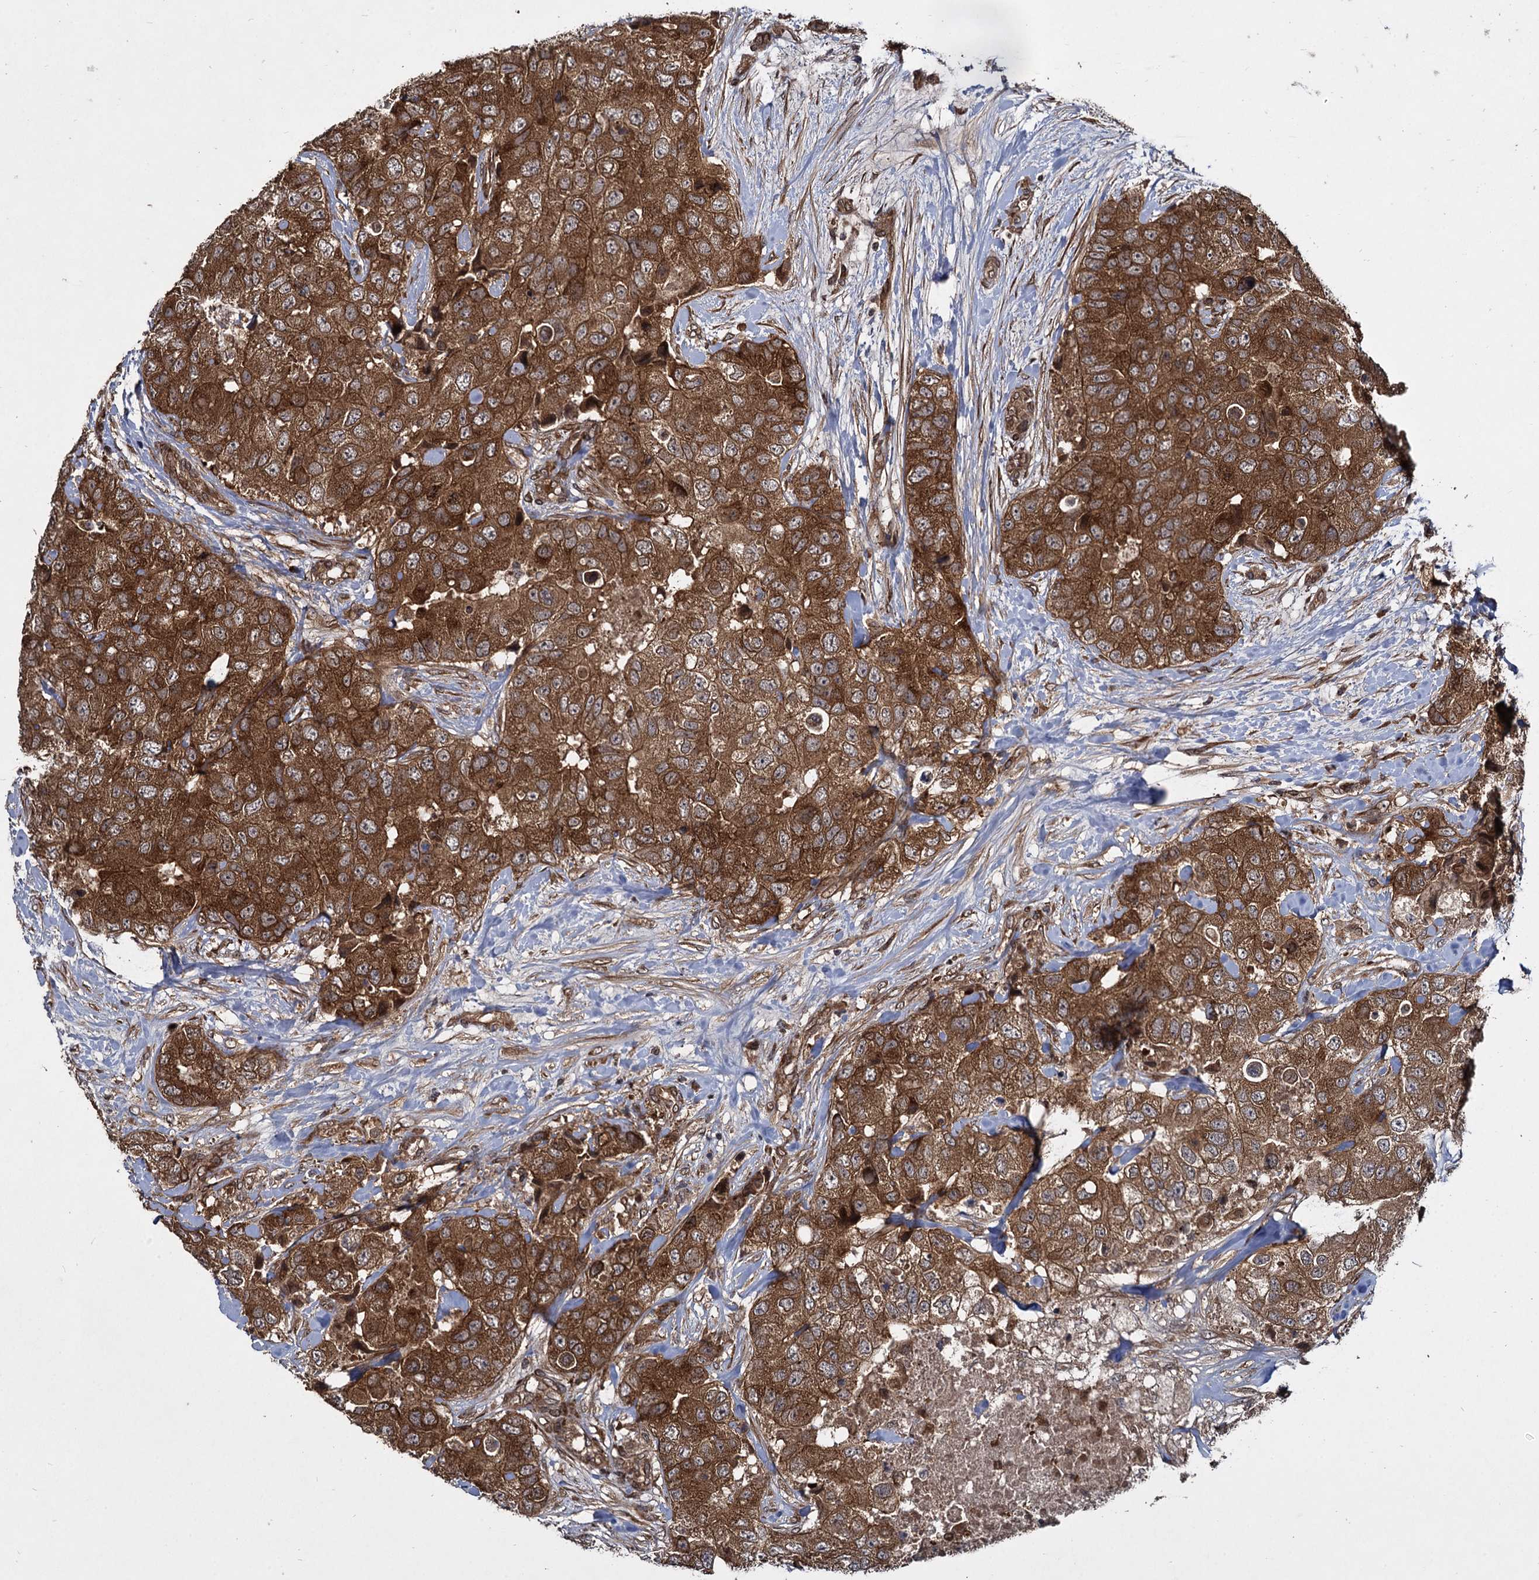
{"staining": {"intensity": "strong", "quantity": ">75%", "location": "cytoplasmic/membranous"}, "tissue": "breast cancer", "cell_type": "Tumor cells", "image_type": "cancer", "snomed": [{"axis": "morphology", "description": "Duct carcinoma"}, {"axis": "topography", "description": "Breast"}], "caption": "This micrograph displays IHC staining of human breast invasive ductal carcinoma, with high strong cytoplasmic/membranous expression in approximately >75% of tumor cells.", "gene": "DCP1B", "patient": {"sex": "female", "age": 62}}